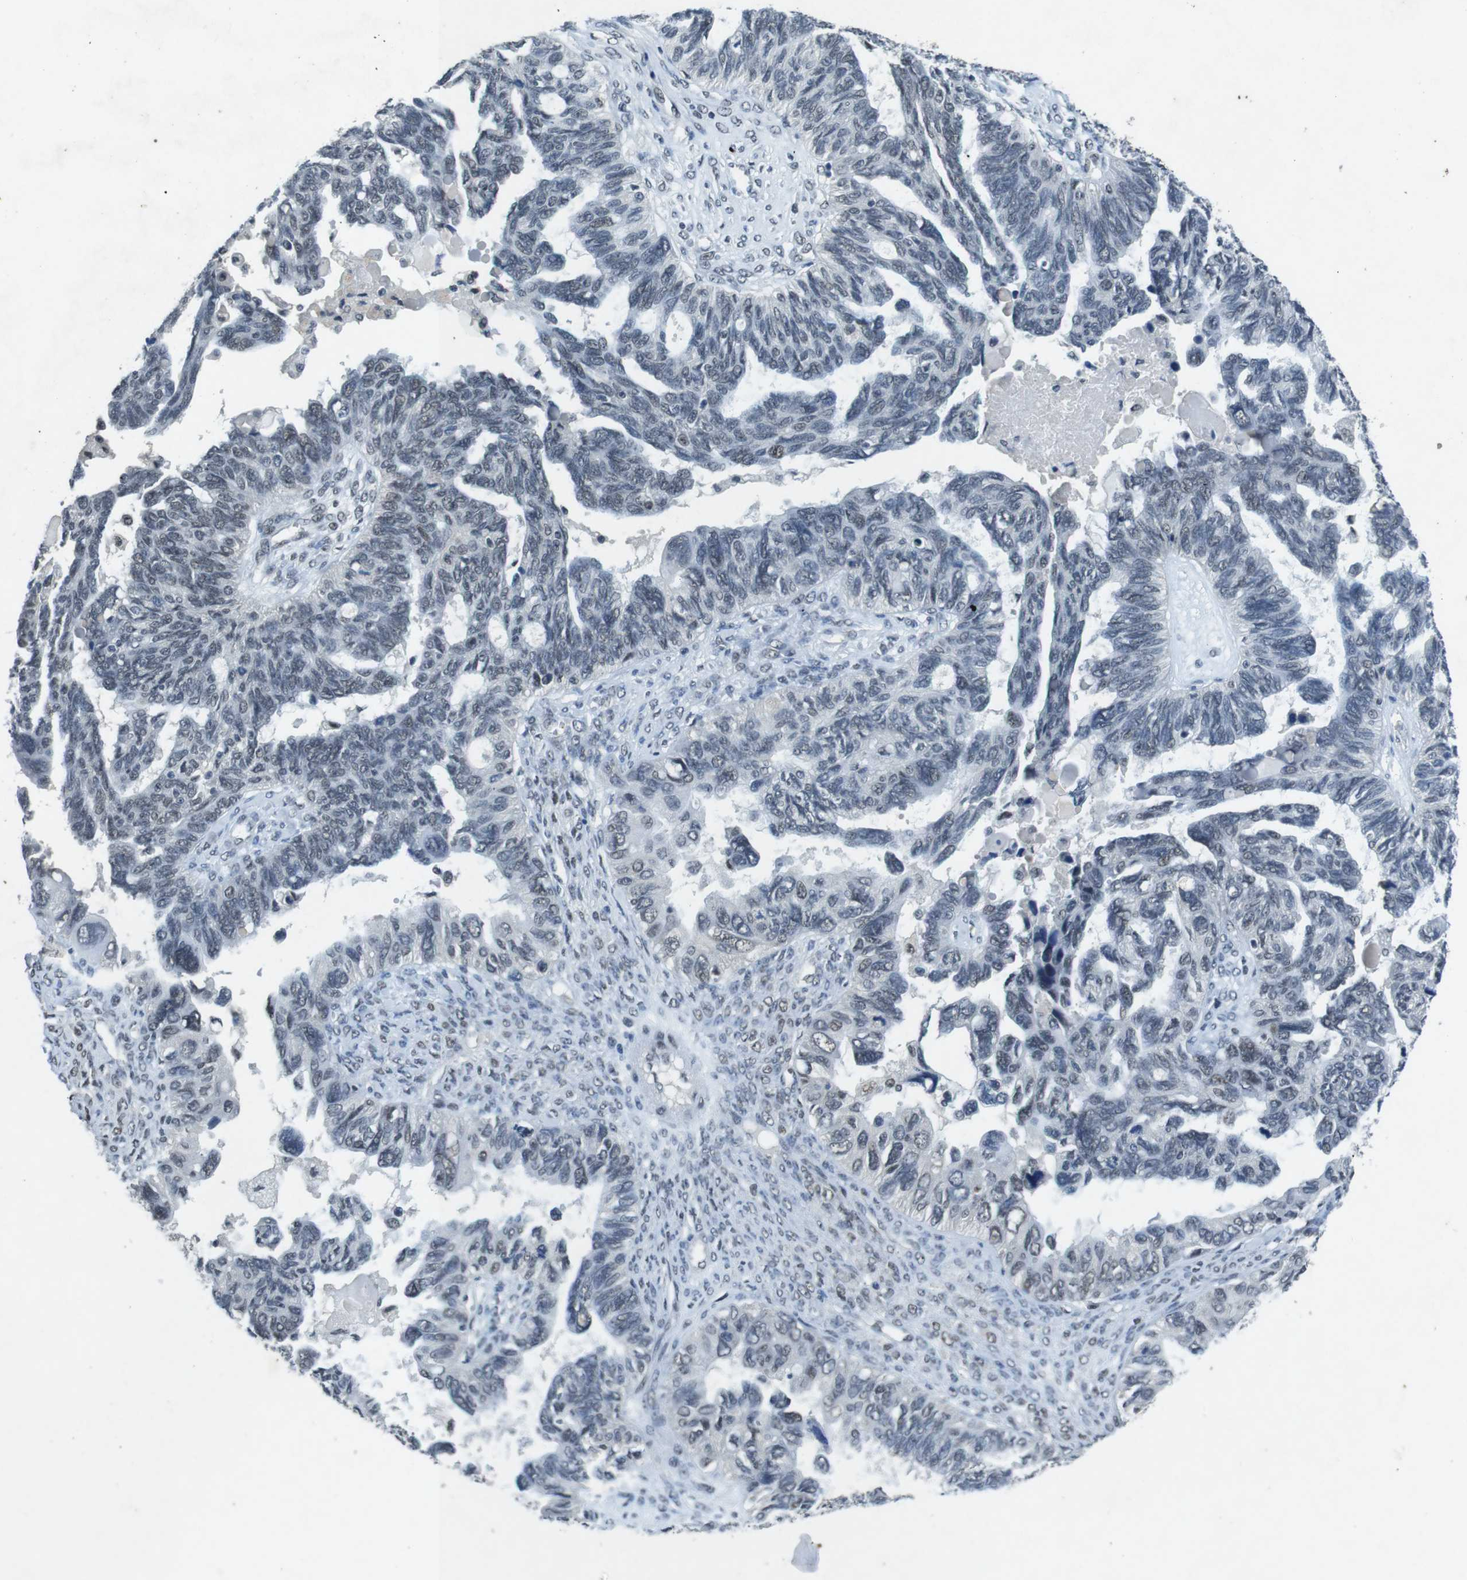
{"staining": {"intensity": "weak", "quantity": "<25%", "location": "nuclear"}, "tissue": "ovarian cancer", "cell_type": "Tumor cells", "image_type": "cancer", "snomed": [{"axis": "morphology", "description": "Cystadenocarcinoma, serous, NOS"}, {"axis": "topography", "description": "Ovary"}], "caption": "Tumor cells show no significant protein expression in ovarian cancer (serous cystadenocarcinoma). (Immunohistochemistry, brightfield microscopy, high magnification).", "gene": "USP7", "patient": {"sex": "female", "age": 79}}